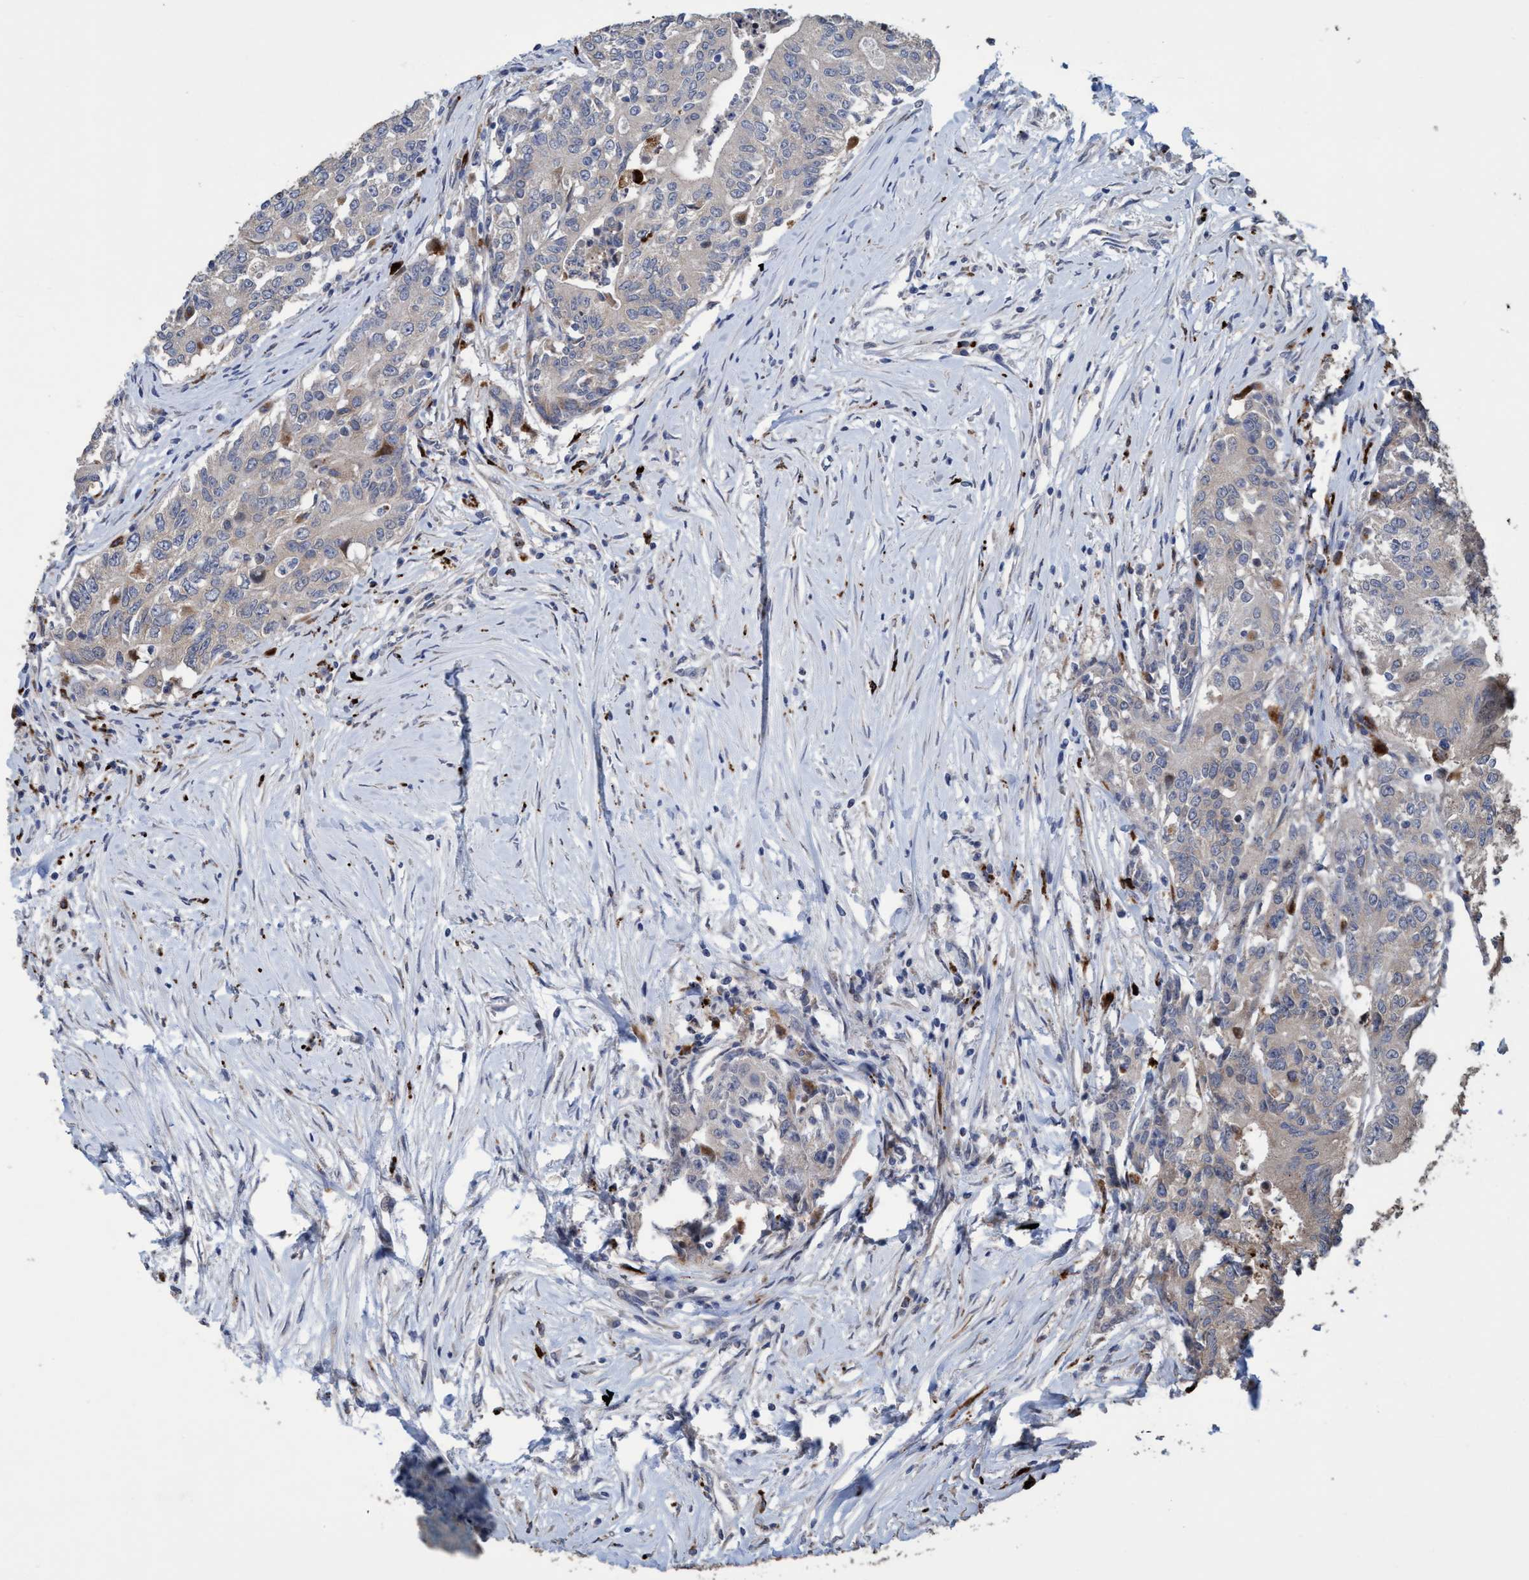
{"staining": {"intensity": "negative", "quantity": "none", "location": "none"}, "tissue": "colorectal cancer", "cell_type": "Tumor cells", "image_type": "cancer", "snomed": [{"axis": "morphology", "description": "Adenocarcinoma, NOS"}, {"axis": "topography", "description": "Colon"}], "caption": "High power microscopy histopathology image of an immunohistochemistry histopathology image of colorectal cancer (adenocarcinoma), revealing no significant positivity in tumor cells.", "gene": "BBS9", "patient": {"sex": "female", "age": 77}}